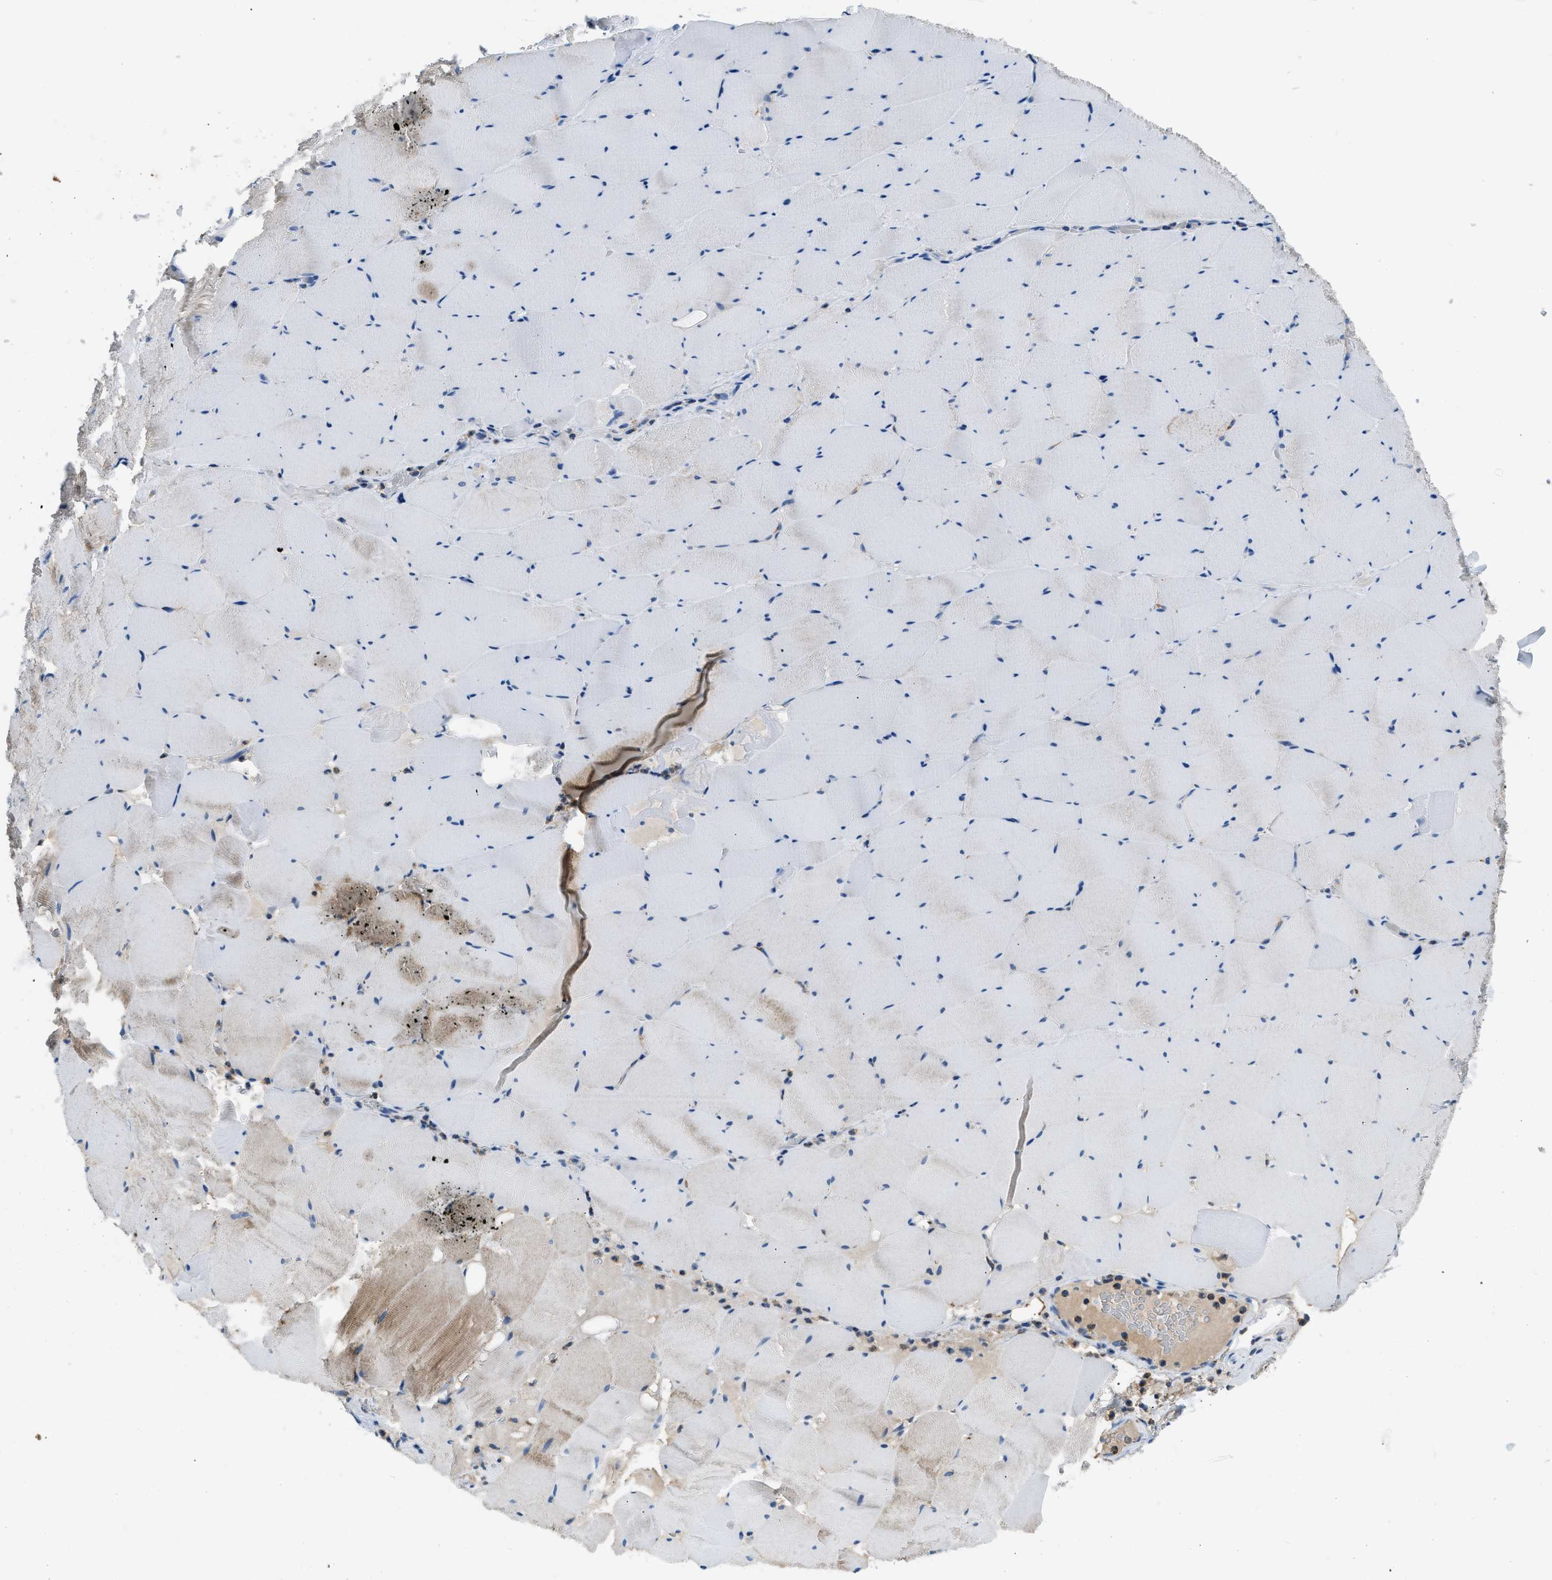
{"staining": {"intensity": "moderate", "quantity": "25%-75%", "location": "cytoplasmic/membranous"}, "tissue": "skeletal muscle", "cell_type": "Myocytes", "image_type": "normal", "snomed": [{"axis": "morphology", "description": "Normal tissue, NOS"}, {"axis": "topography", "description": "Skeletal muscle"}], "caption": "Moderate cytoplasmic/membranous staining for a protein is present in about 25%-75% of myocytes of benign skeletal muscle using immunohistochemistry (IHC).", "gene": "ACADVL", "patient": {"sex": "male", "age": 62}}